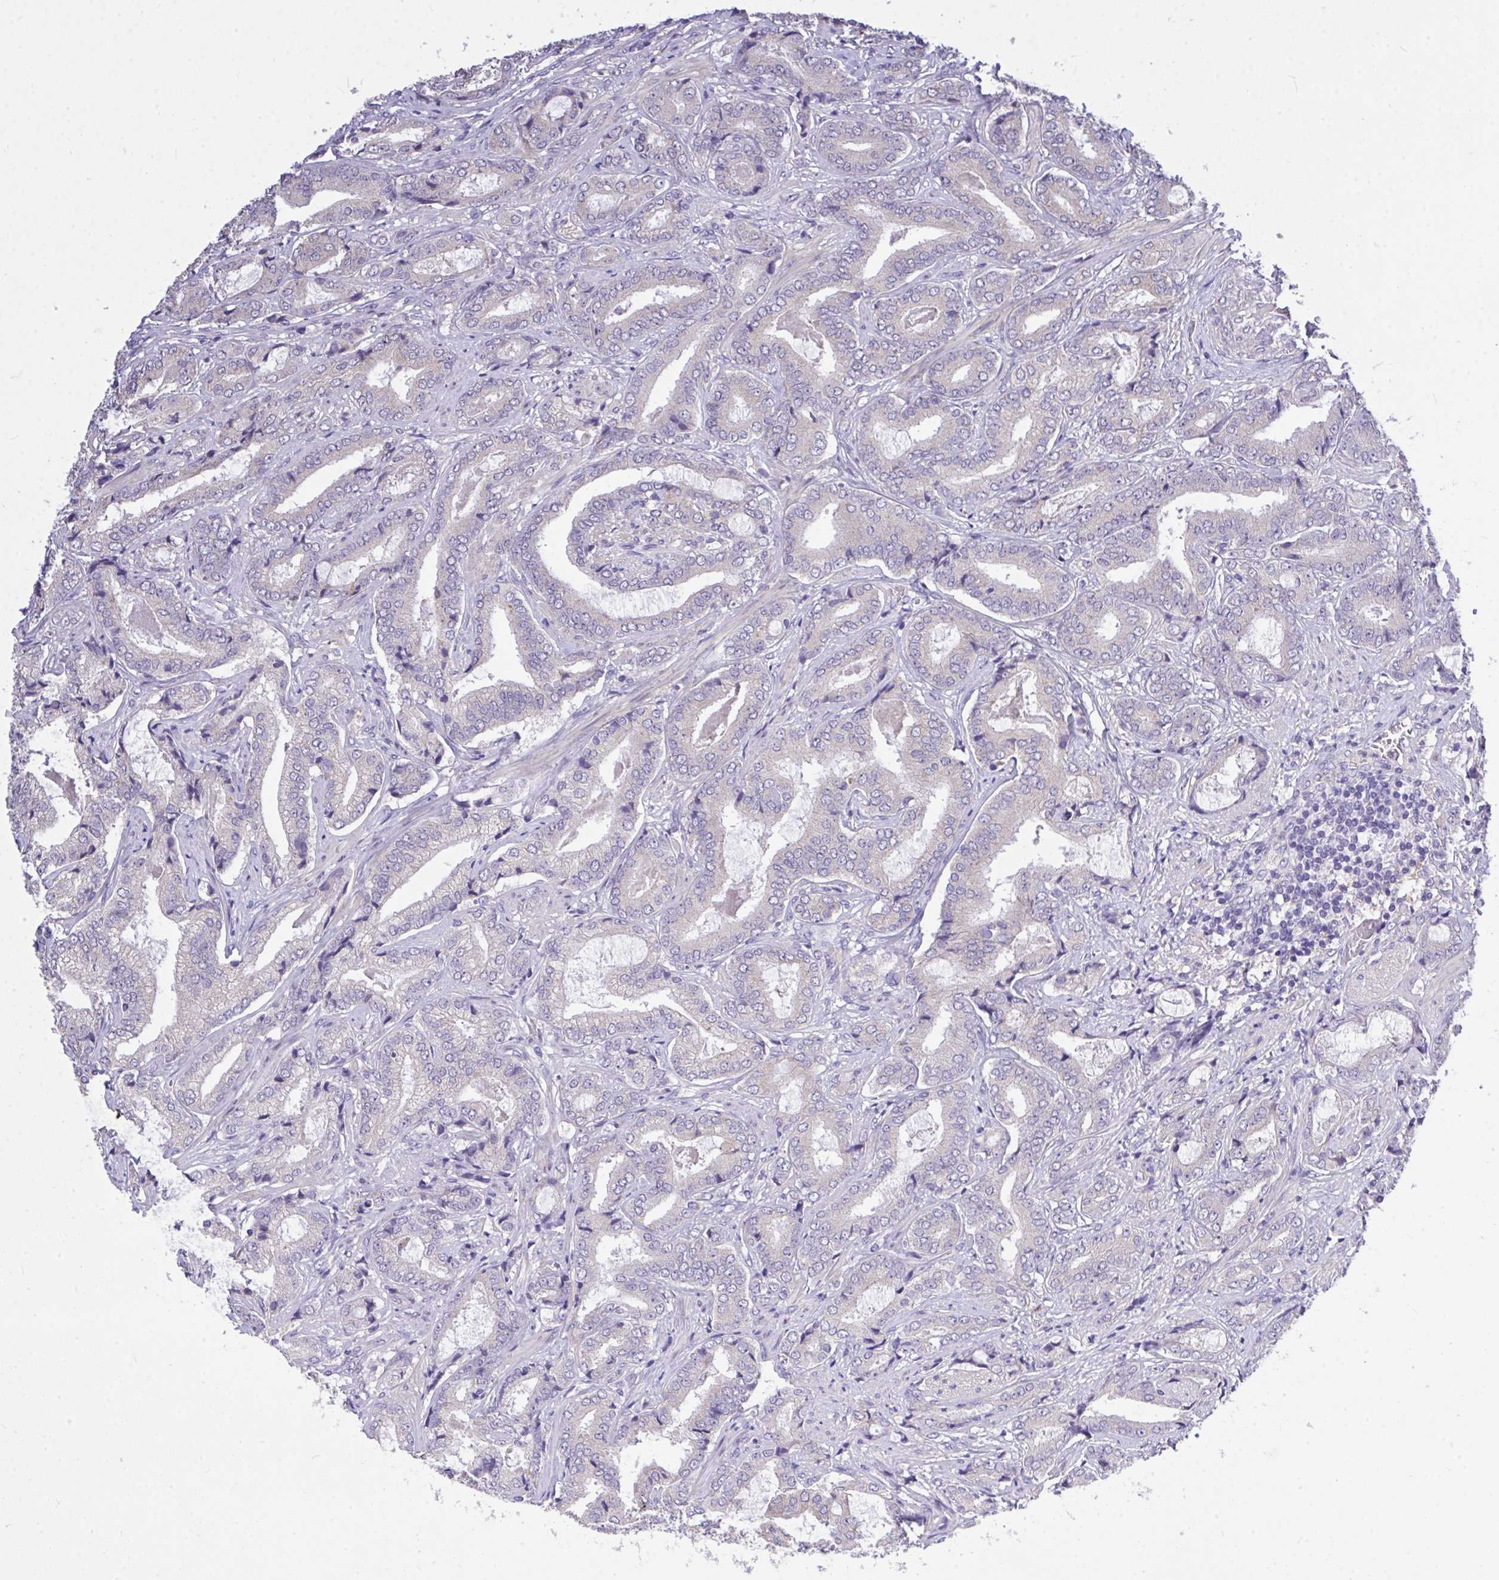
{"staining": {"intensity": "moderate", "quantity": "<25%", "location": "cytoplasmic/membranous"}, "tissue": "prostate cancer", "cell_type": "Tumor cells", "image_type": "cancer", "snomed": [{"axis": "morphology", "description": "Adenocarcinoma, High grade"}, {"axis": "topography", "description": "Prostate"}], "caption": "Prostate cancer was stained to show a protein in brown. There is low levels of moderate cytoplasmic/membranous expression in about <25% of tumor cells. (DAB (3,3'-diaminobenzidine) IHC with brightfield microscopy, high magnification).", "gene": "MPC2", "patient": {"sex": "male", "age": 62}}